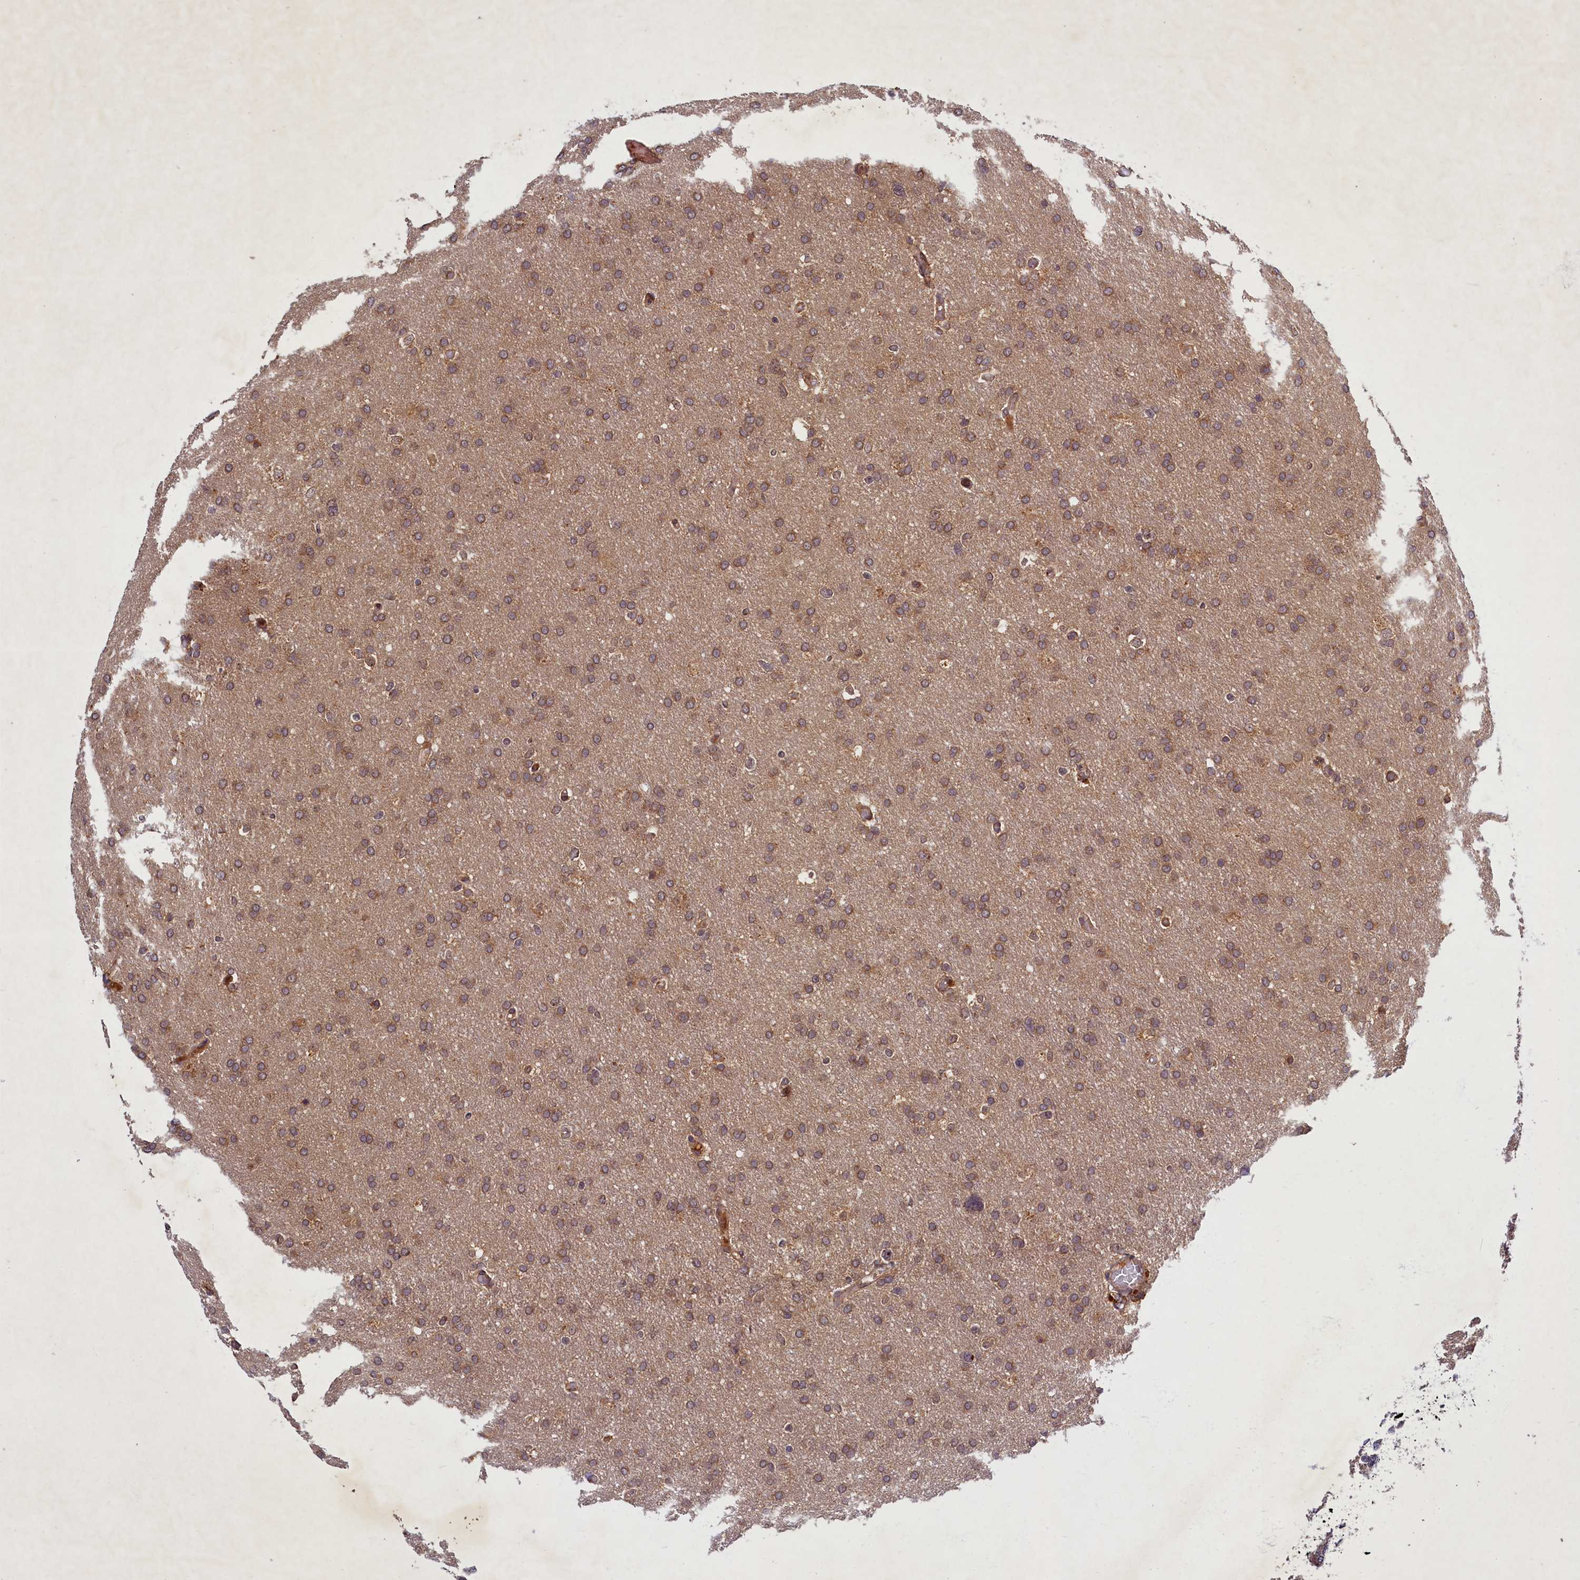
{"staining": {"intensity": "moderate", "quantity": ">75%", "location": "cytoplasmic/membranous"}, "tissue": "glioma", "cell_type": "Tumor cells", "image_type": "cancer", "snomed": [{"axis": "morphology", "description": "Glioma, malignant, High grade"}, {"axis": "topography", "description": "Cerebral cortex"}], "caption": "Immunohistochemical staining of human glioma reveals moderate cytoplasmic/membranous protein staining in approximately >75% of tumor cells.", "gene": "BICD1", "patient": {"sex": "female", "age": 36}}